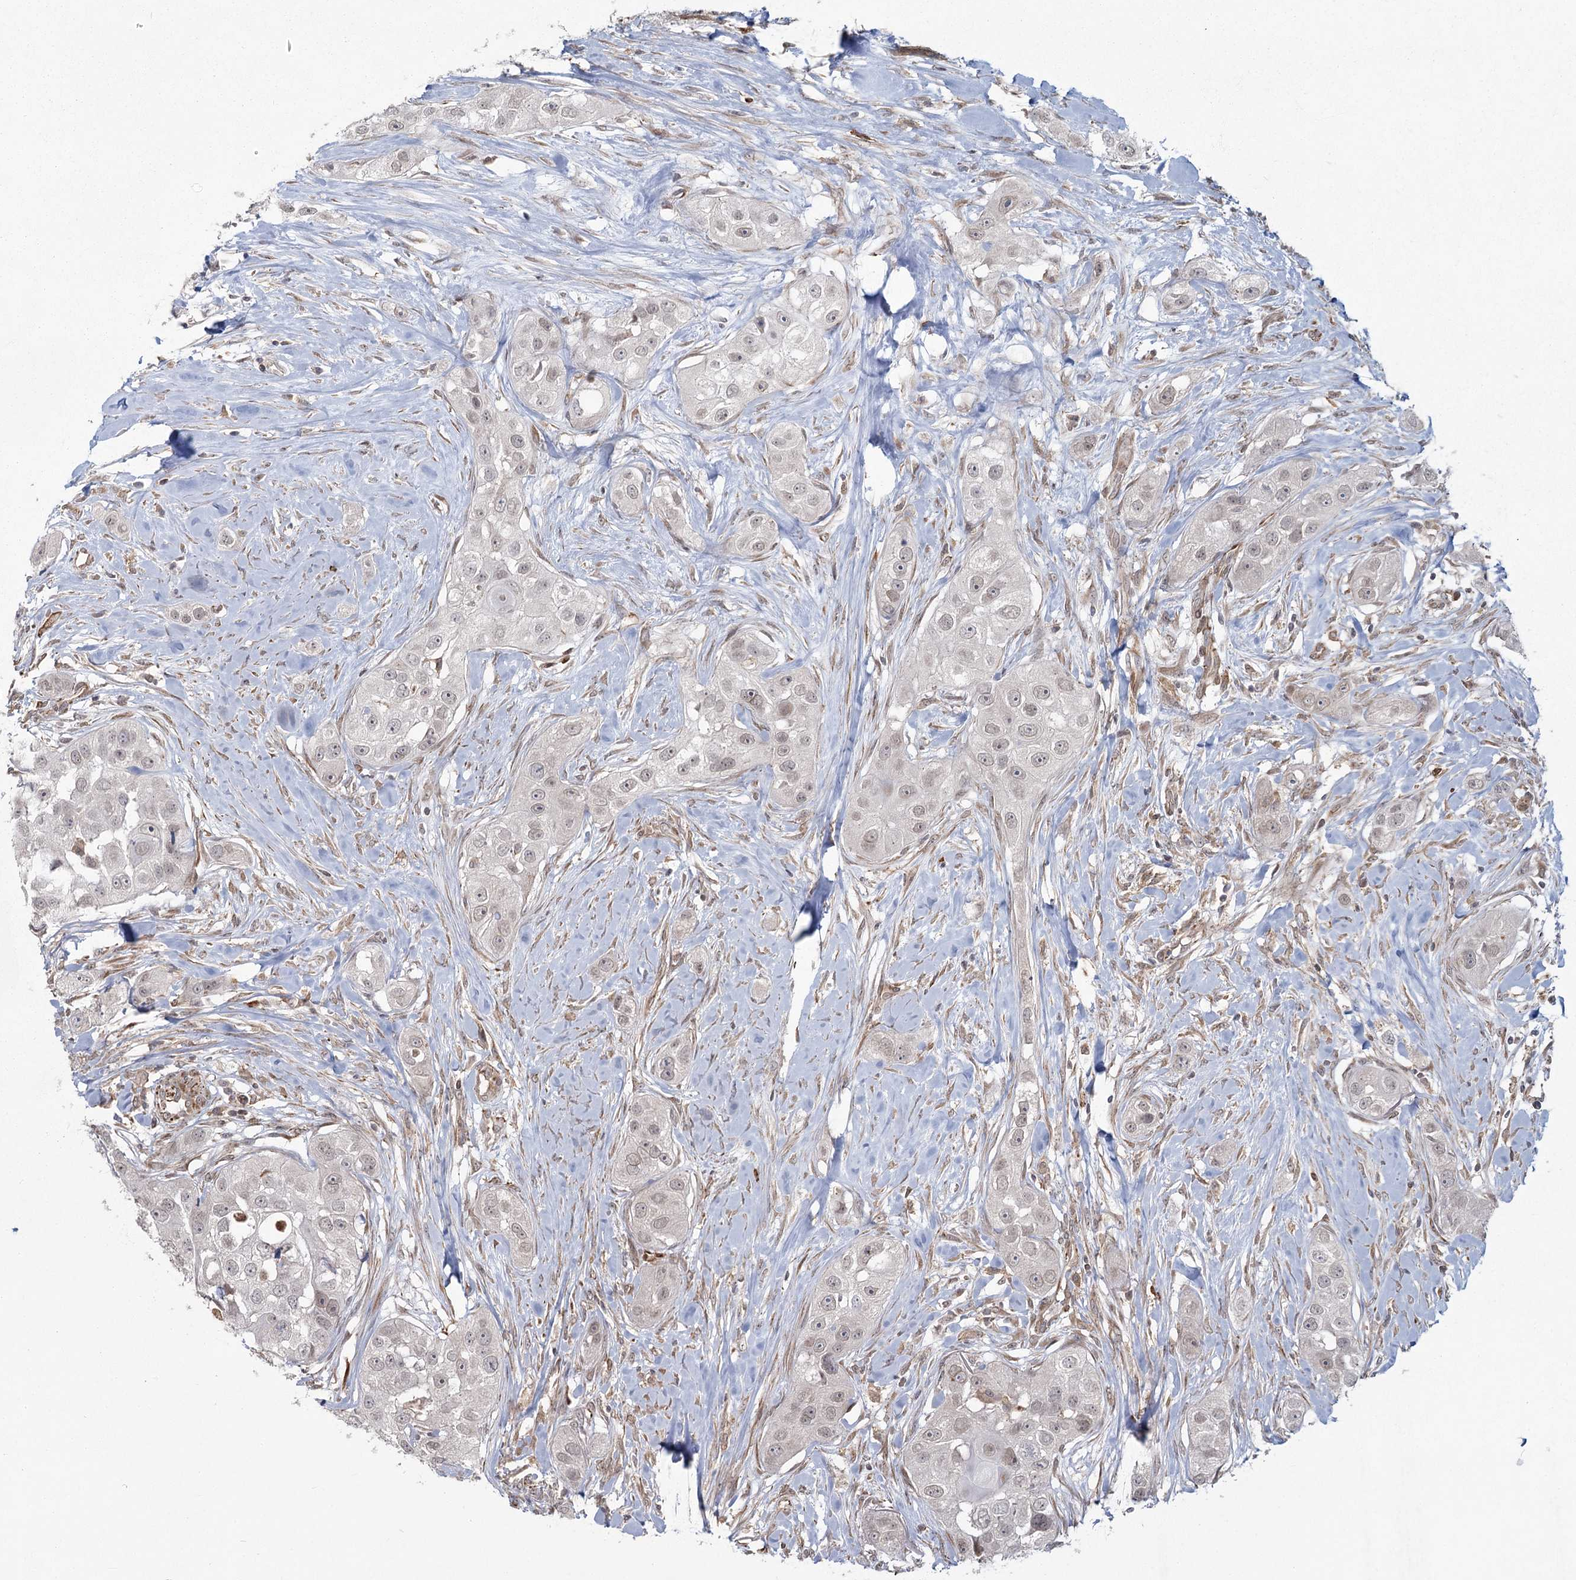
{"staining": {"intensity": "weak", "quantity": "25%-75%", "location": "nuclear"}, "tissue": "head and neck cancer", "cell_type": "Tumor cells", "image_type": "cancer", "snomed": [{"axis": "morphology", "description": "Normal tissue, NOS"}, {"axis": "morphology", "description": "Squamous cell carcinoma, NOS"}, {"axis": "topography", "description": "Skeletal muscle"}, {"axis": "topography", "description": "Head-Neck"}], "caption": "A brown stain labels weak nuclear staining of a protein in human head and neck cancer tumor cells.", "gene": "AP2M1", "patient": {"sex": "male", "age": 51}}